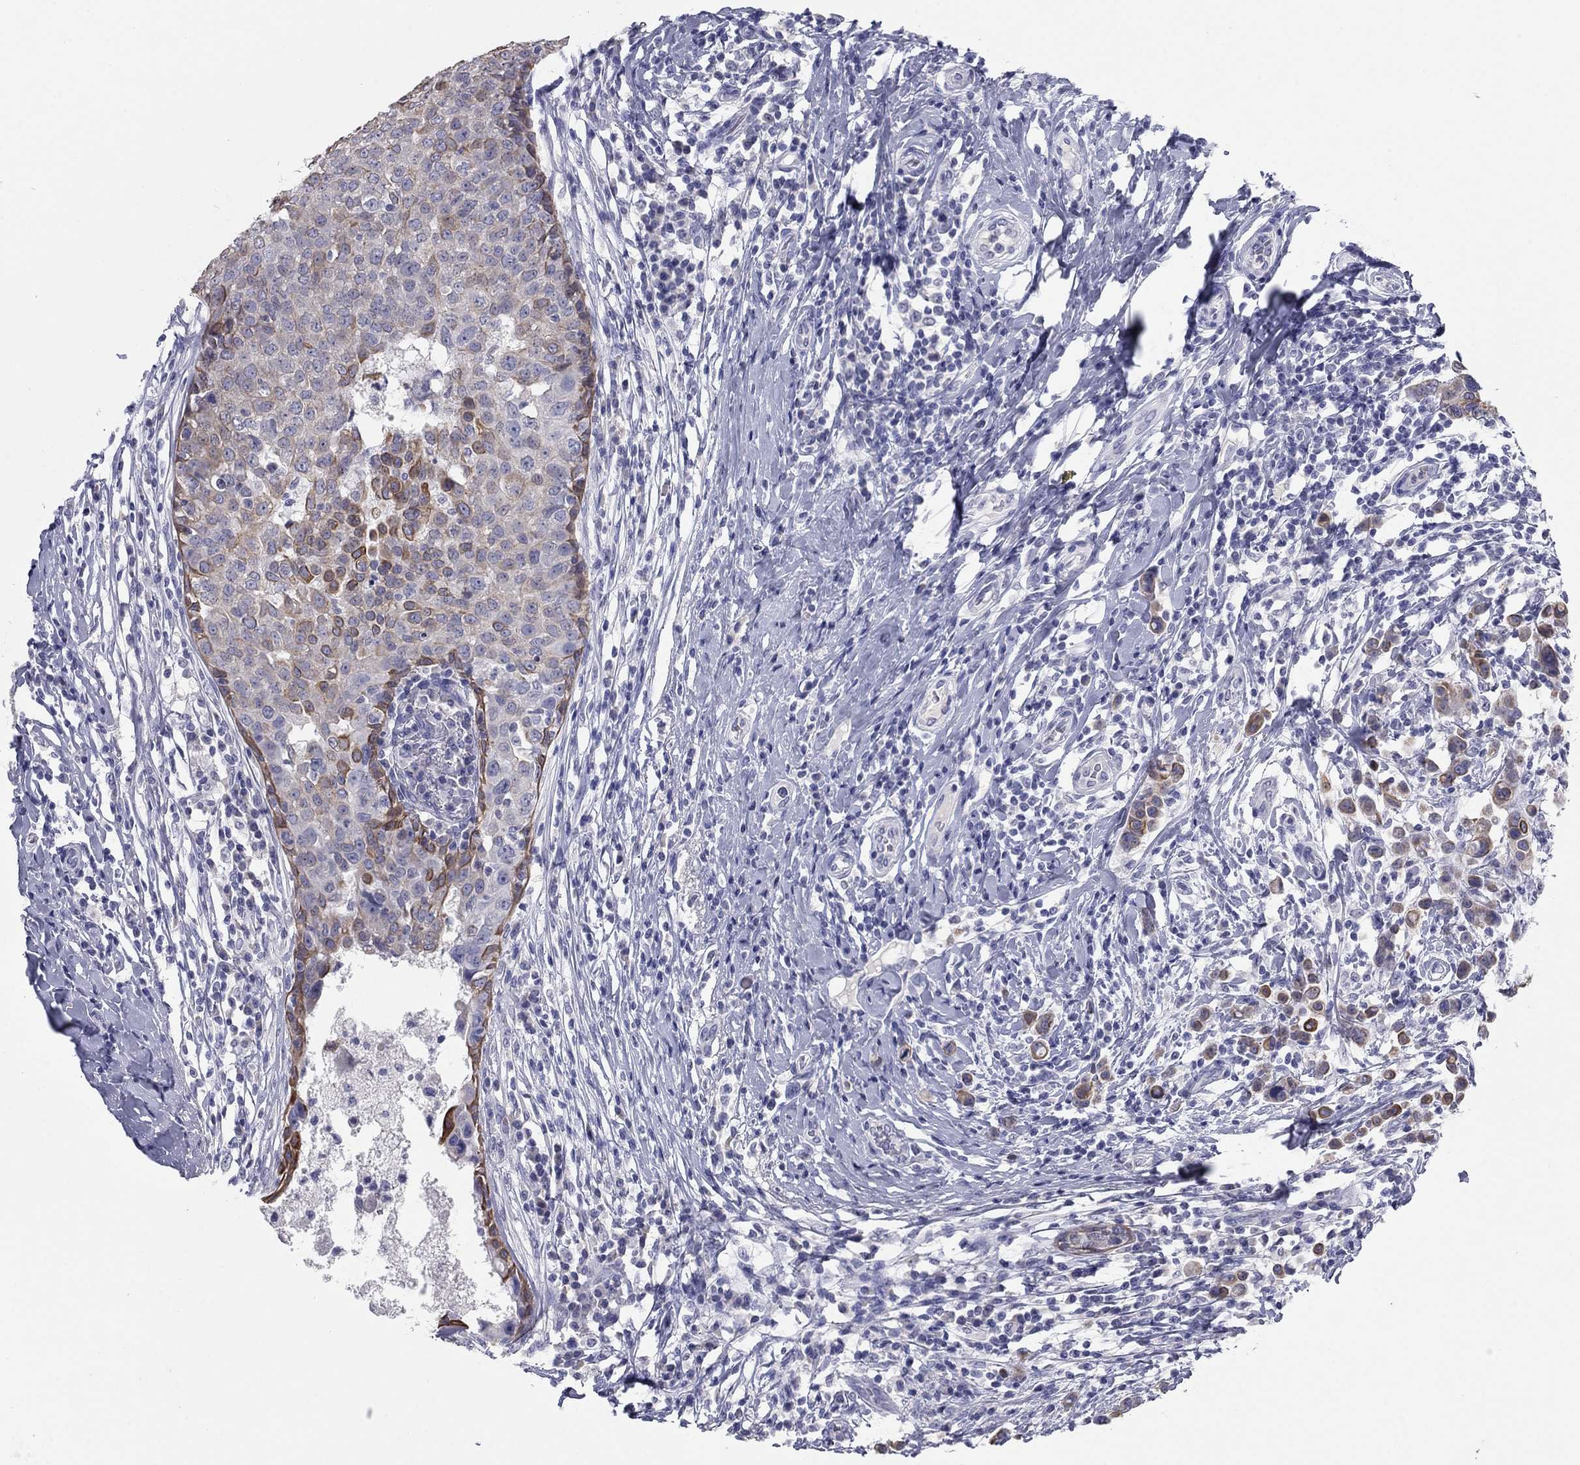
{"staining": {"intensity": "moderate", "quantity": "<25%", "location": "cytoplasmic/membranous"}, "tissue": "breast cancer", "cell_type": "Tumor cells", "image_type": "cancer", "snomed": [{"axis": "morphology", "description": "Duct carcinoma"}, {"axis": "topography", "description": "Breast"}], "caption": "Protein staining of breast cancer tissue reveals moderate cytoplasmic/membranous expression in approximately <25% of tumor cells.", "gene": "KRT75", "patient": {"sex": "female", "age": 27}}